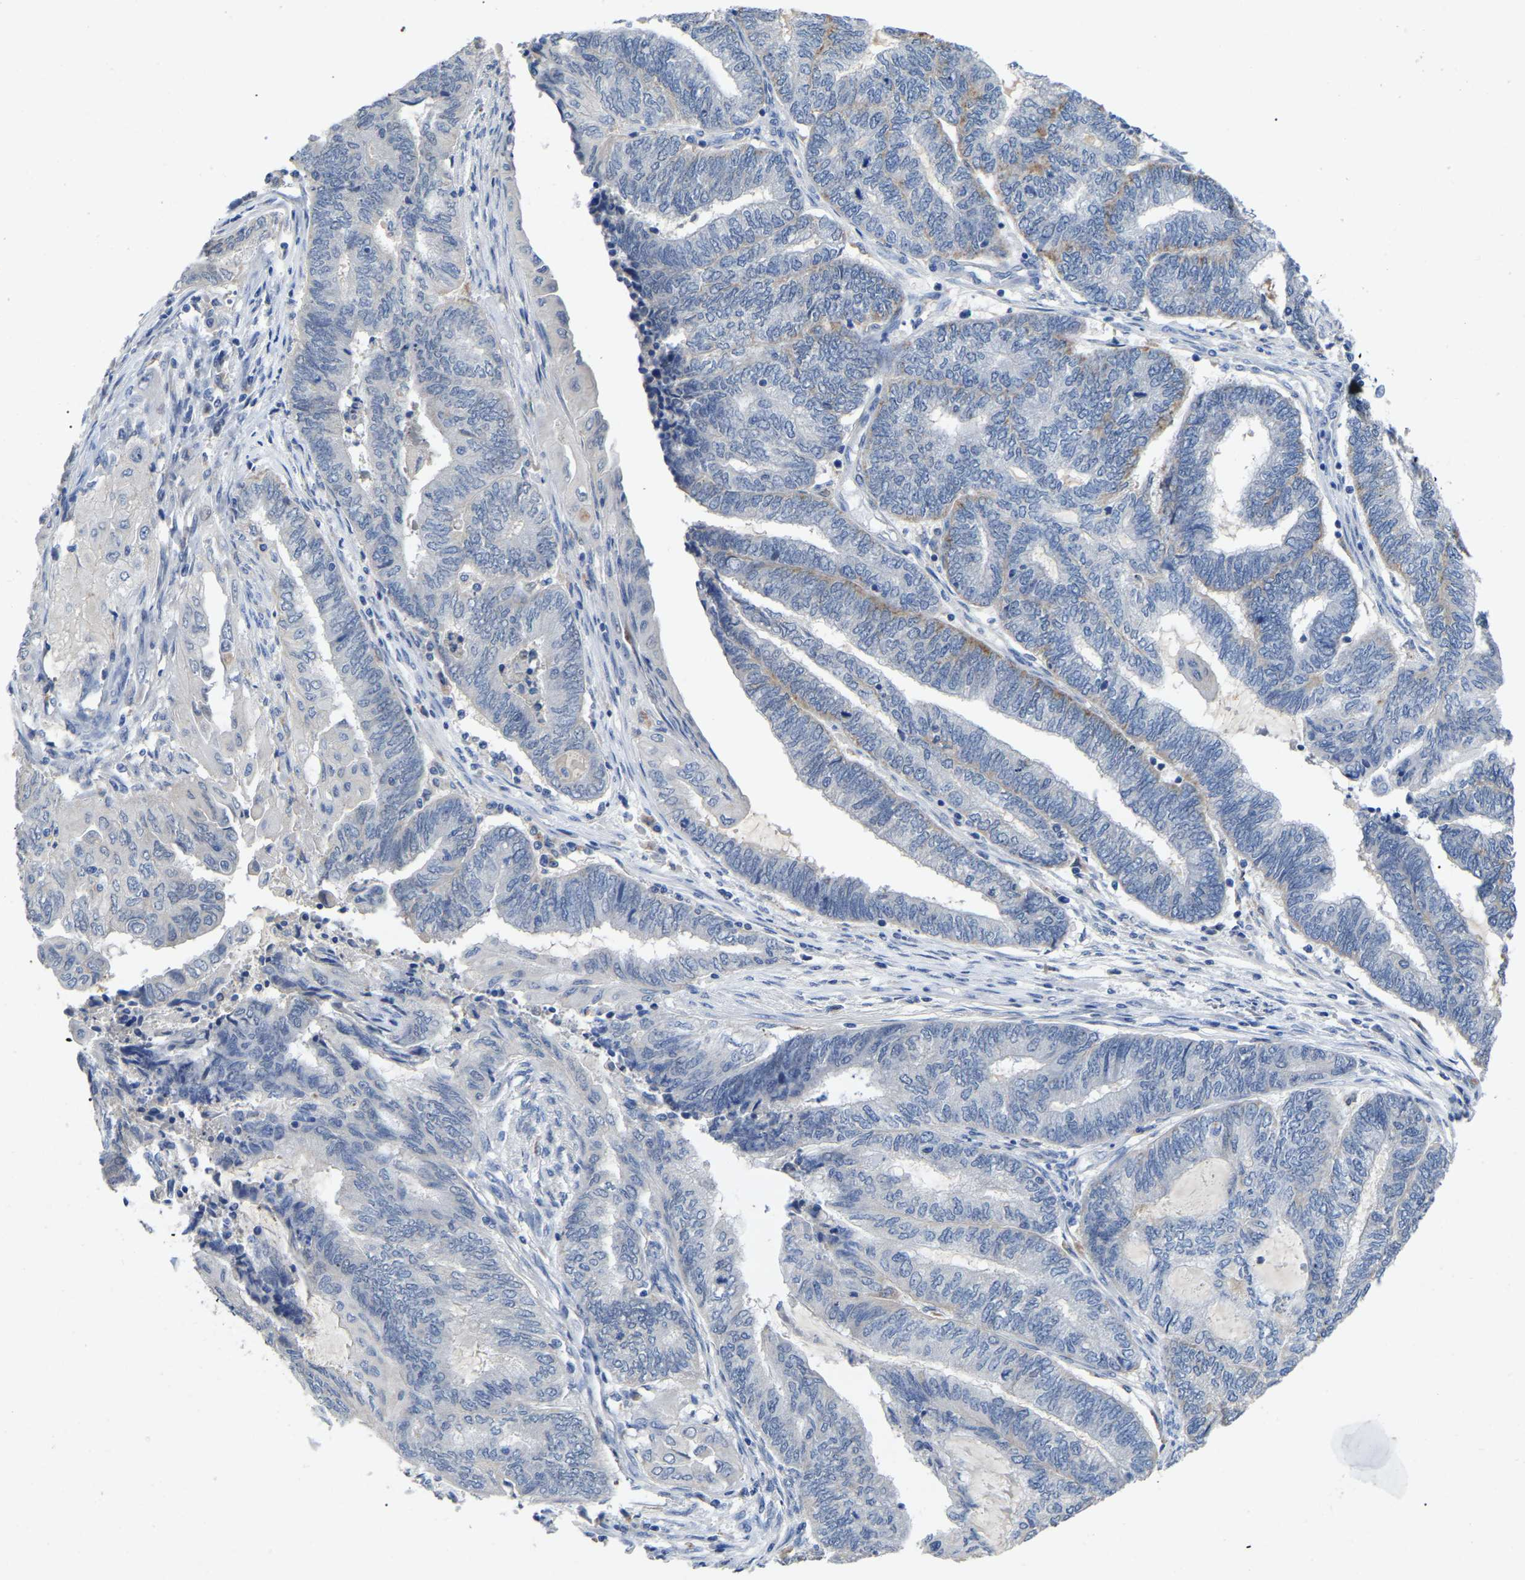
{"staining": {"intensity": "negative", "quantity": "none", "location": "none"}, "tissue": "endometrial cancer", "cell_type": "Tumor cells", "image_type": "cancer", "snomed": [{"axis": "morphology", "description": "Adenocarcinoma, NOS"}, {"axis": "topography", "description": "Uterus"}, {"axis": "topography", "description": "Endometrium"}], "caption": "Tumor cells show no significant positivity in endometrial cancer (adenocarcinoma).", "gene": "SMPD2", "patient": {"sex": "female", "age": 70}}